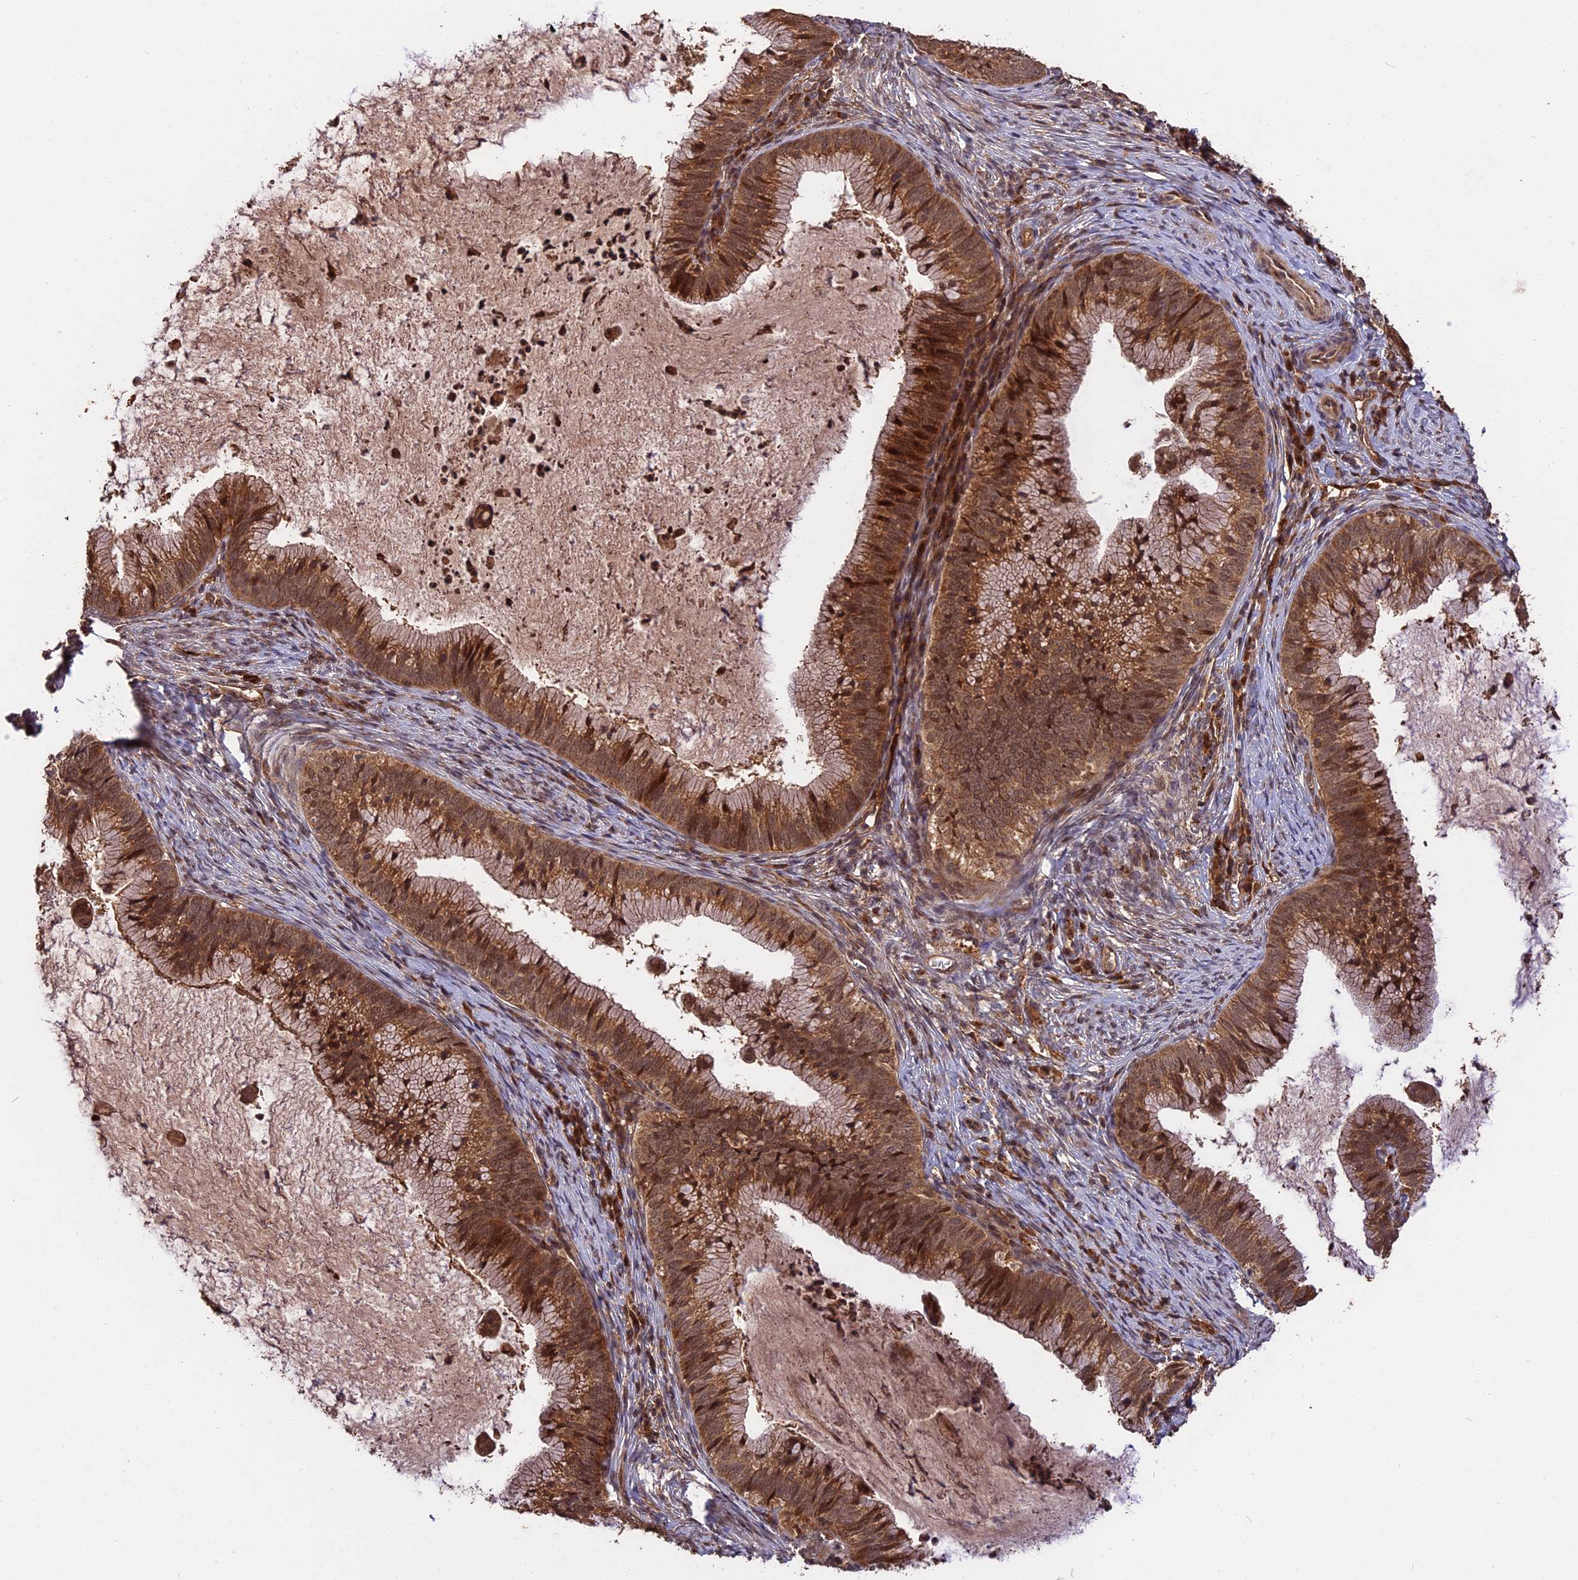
{"staining": {"intensity": "strong", "quantity": ">75%", "location": "cytoplasmic/membranous,nuclear"}, "tissue": "cervical cancer", "cell_type": "Tumor cells", "image_type": "cancer", "snomed": [{"axis": "morphology", "description": "Adenocarcinoma, NOS"}, {"axis": "topography", "description": "Cervix"}], "caption": "Cervical cancer stained with DAB immunohistochemistry demonstrates high levels of strong cytoplasmic/membranous and nuclear positivity in approximately >75% of tumor cells.", "gene": "ESCO1", "patient": {"sex": "female", "age": 36}}